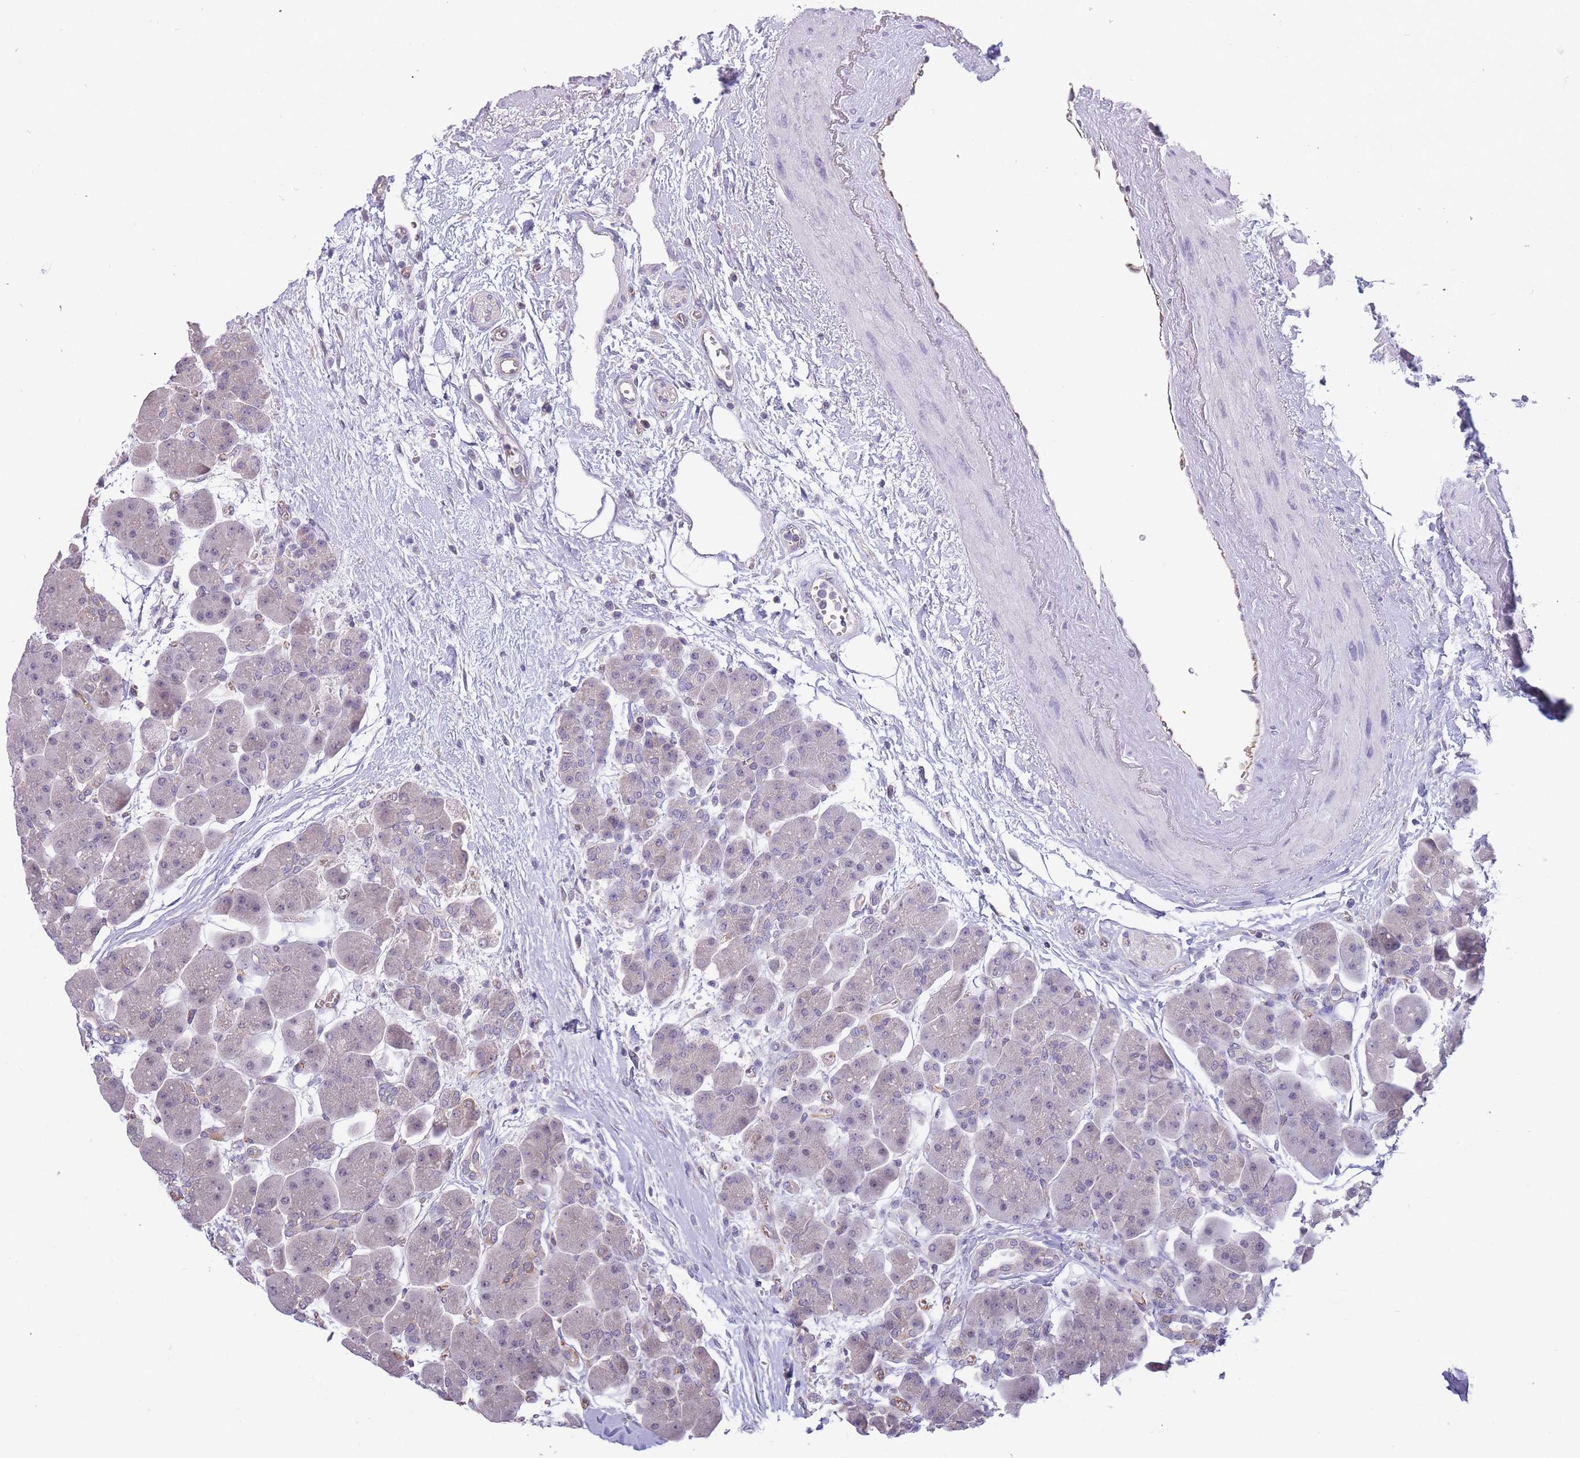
{"staining": {"intensity": "weak", "quantity": "<25%", "location": "nuclear"}, "tissue": "pancreas", "cell_type": "Exocrine glandular cells", "image_type": "normal", "snomed": [{"axis": "morphology", "description": "Normal tissue, NOS"}, {"axis": "topography", "description": "Pancreas"}], "caption": "Immunohistochemical staining of benign human pancreas demonstrates no significant expression in exocrine glandular cells. (DAB (3,3'-diaminobenzidine) immunohistochemistry visualized using brightfield microscopy, high magnification).", "gene": "C19orf25", "patient": {"sex": "male", "age": 66}}